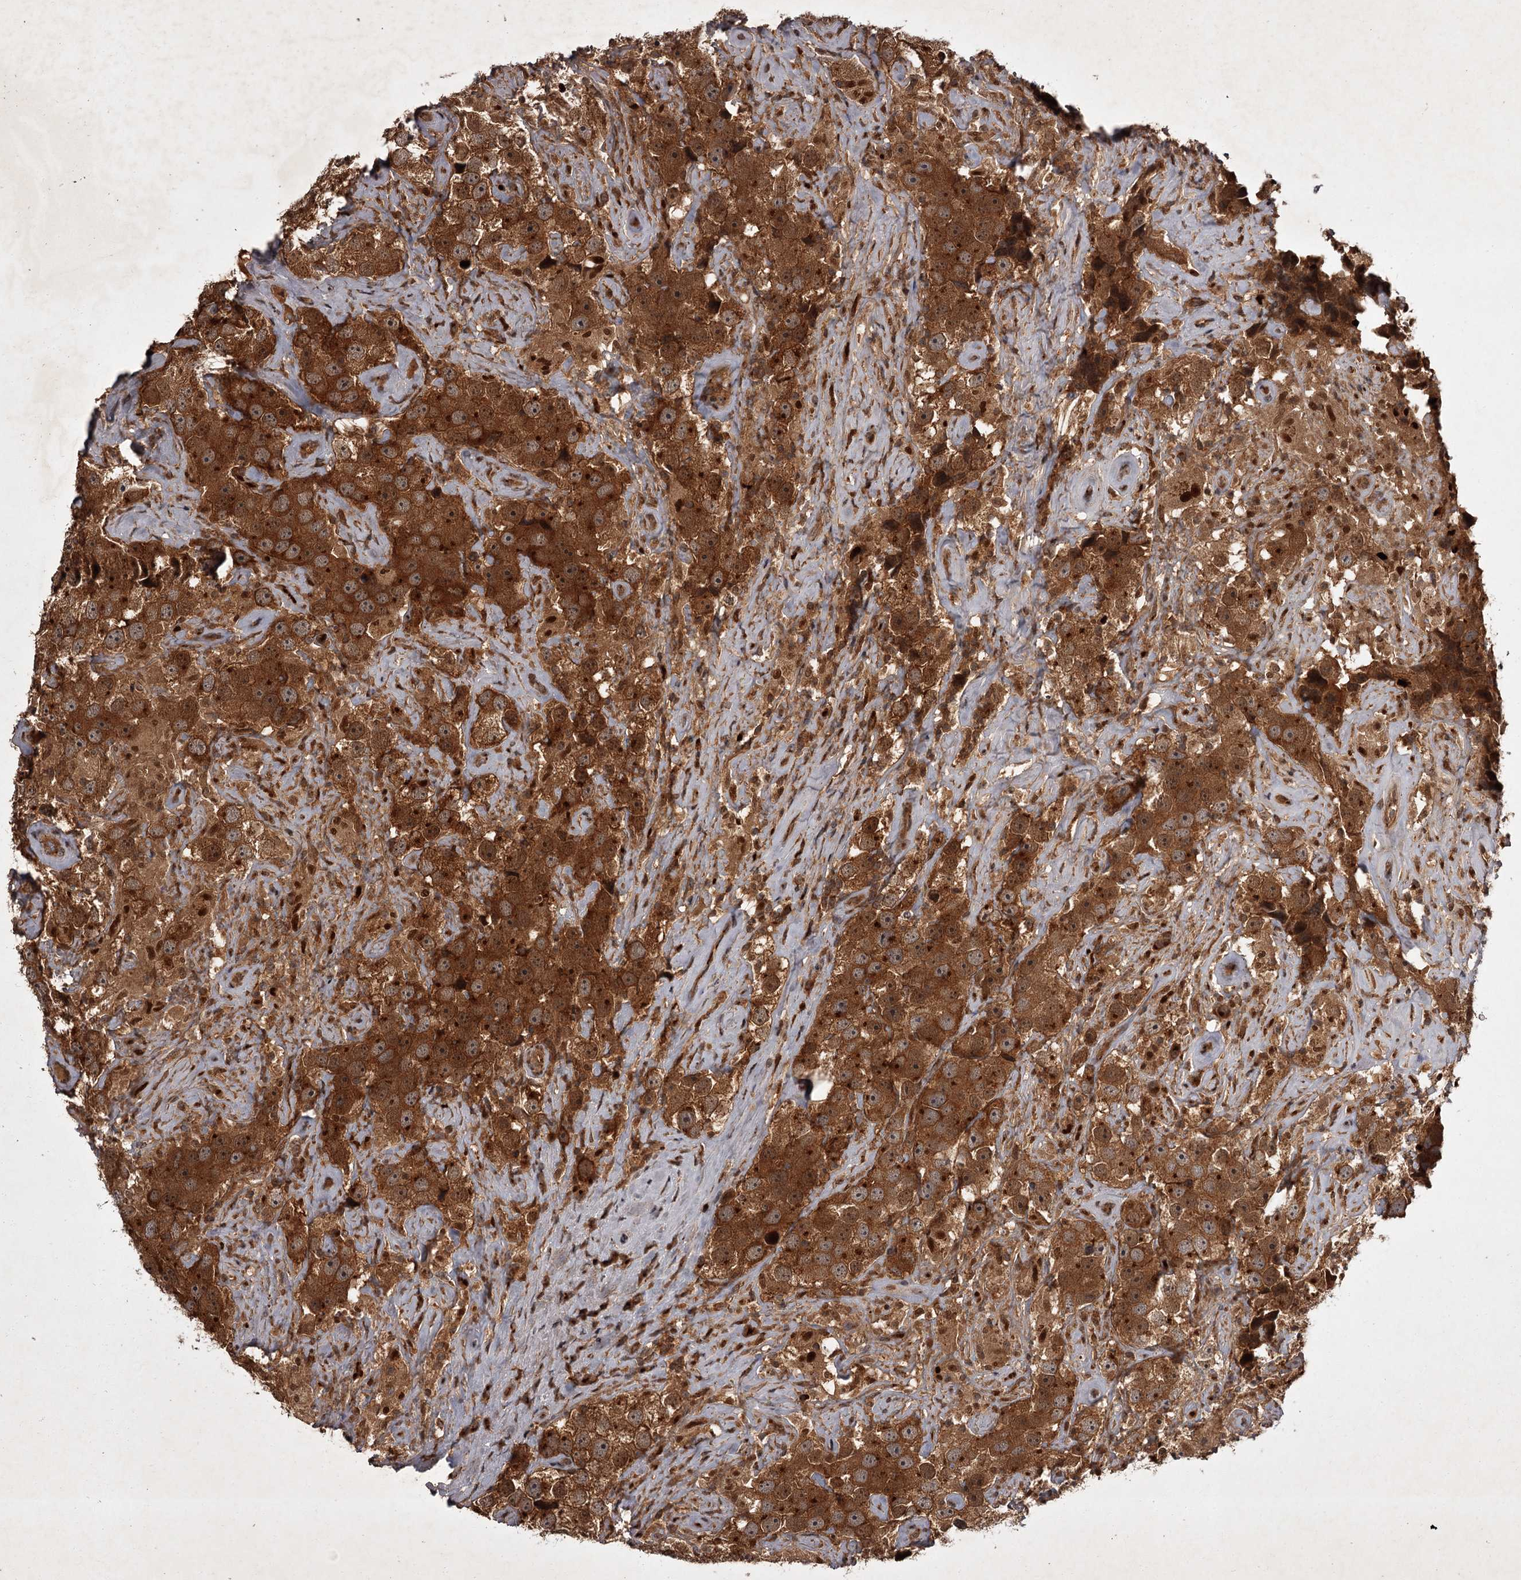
{"staining": {"intensity": "strong", "quantity": ">75%", "location": "cytoplasmic/membranous"}, "tissue": "testis cancer", "cell_type": "Tumor cells", "image_type": "cancer", "snomed": [{"axis": "morphology", "description": "Seminoma, NOS"}, {"axis": "topography", "description": "Testis"}], "caption": "An image of testis cancer stained for a protein shows strong cytoplasmic/membranous brown staining in tumor cells.", "gene": "TBC1D23", "patient": {"sex": "male", "age": 49}}